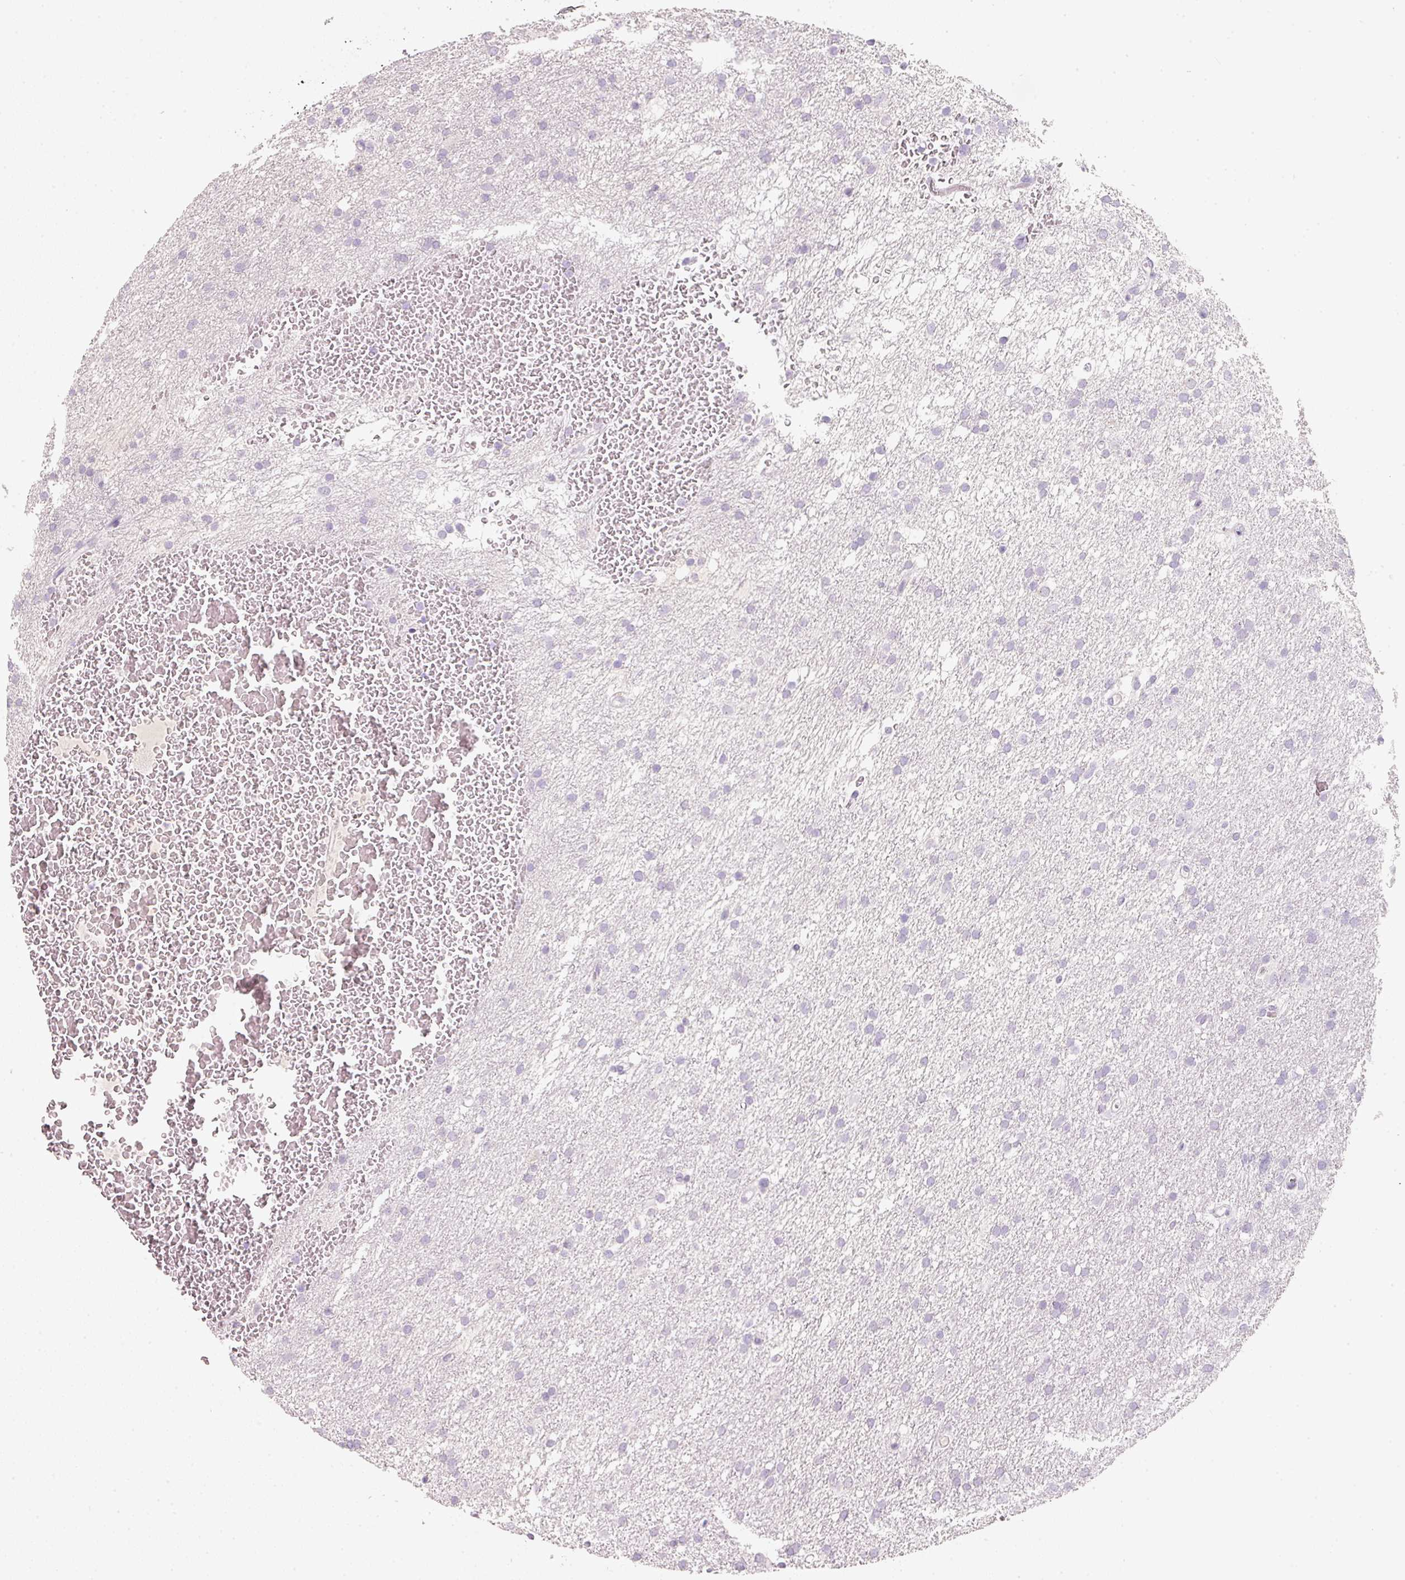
{"staining": {"intensity": "negative", "quantity": "none", "location": "none"}, "tissue": "glioma", "cell_type": "Tumor cells", "image_type": "cancer", "snomed": [{"axis": "morphology", "description": "Glioma, malignant, High grade"}, {"axis": "topography", "description": "Cerebral cortex"}], "caption": "IHC of glioma shows no positivity in tumor cells. Brightfield microscopy of IHC stained with DAB (brown) and hematoxylin (blue), captured at high magnification.", "gene": "ENSG00000206549", "patient": {"sex": "female", "age": 36}}